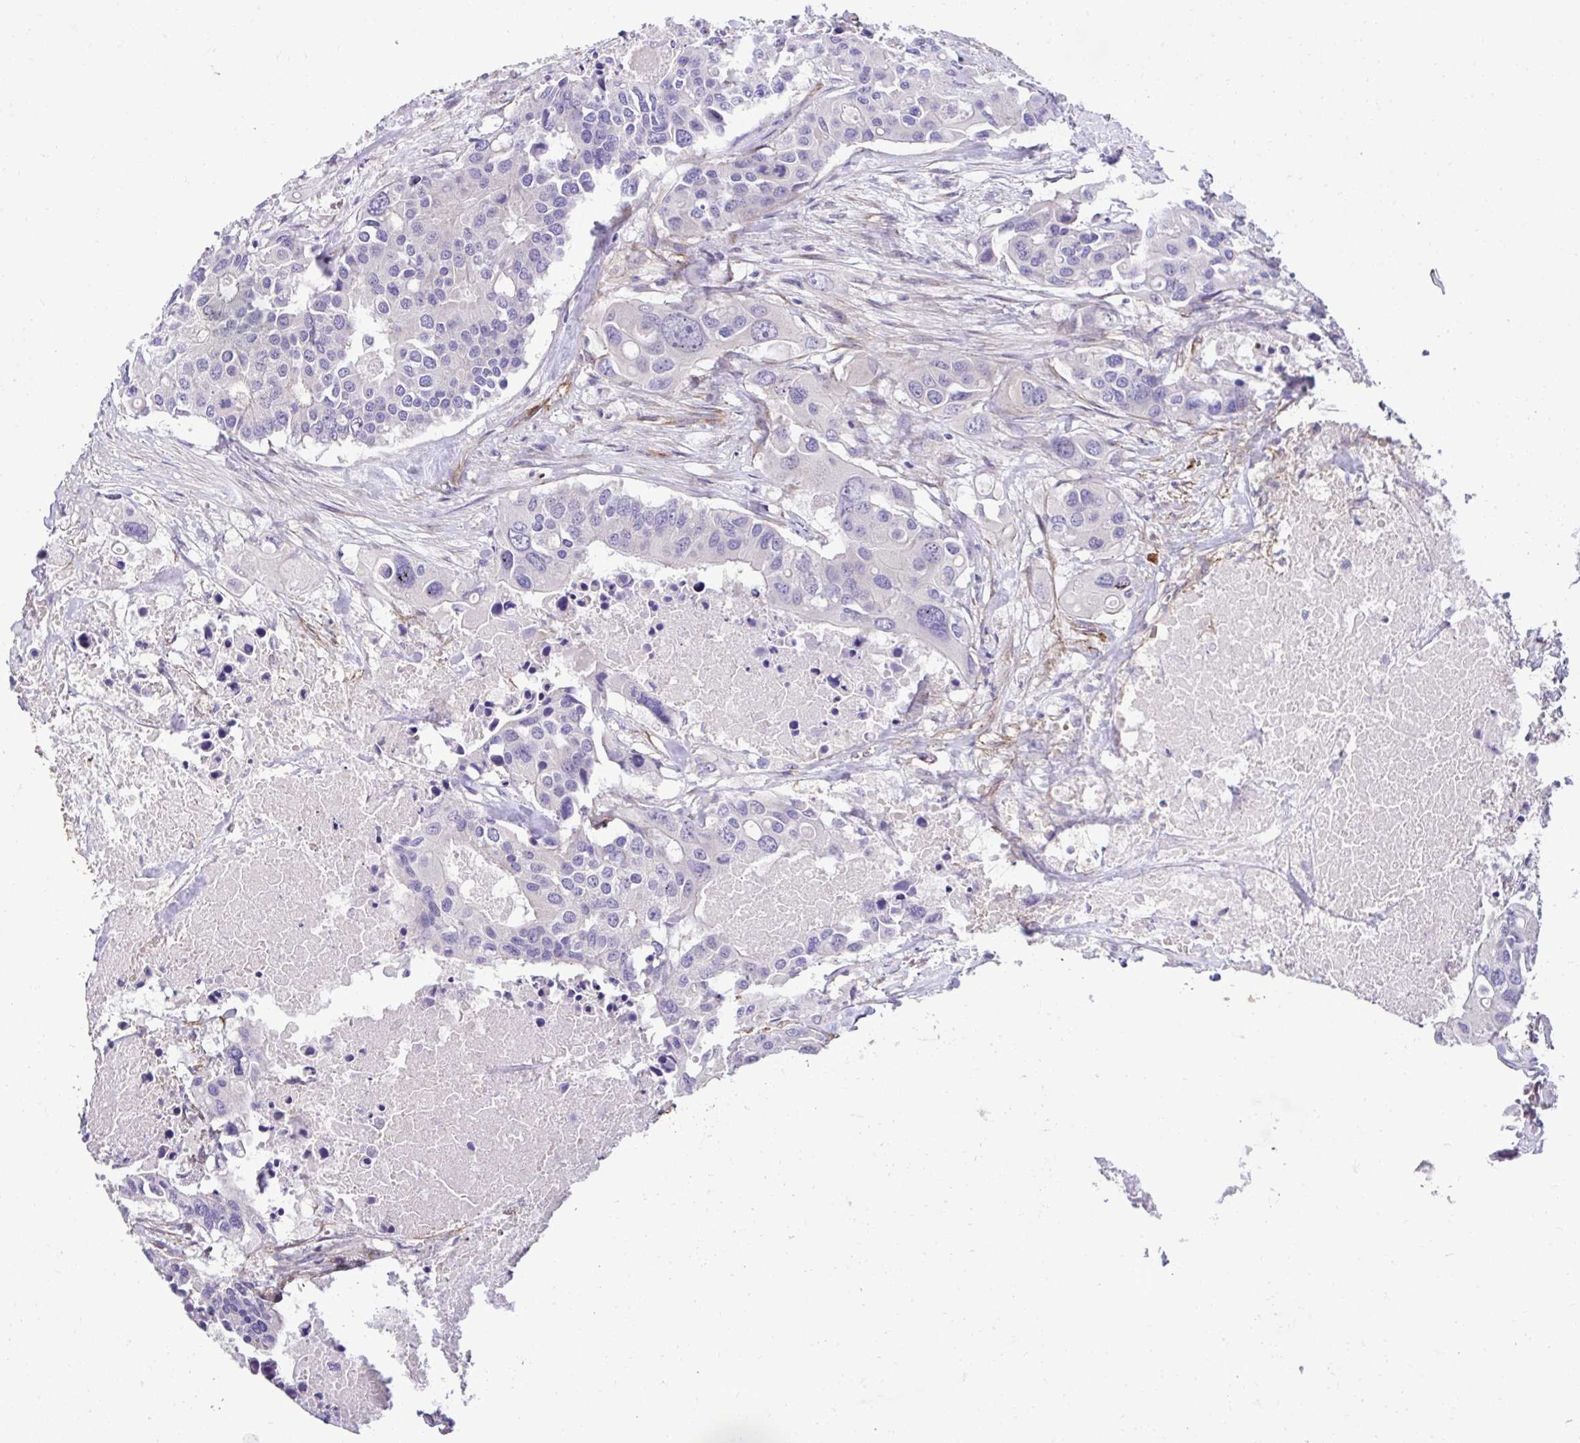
{"staining": {"intensity": "negative", "quantity": "none", "location": "none"}, "tissue": "colorectal cancer", "cell_type": "Tumor cells", "image_type": "cancer", "snomed": [{"axis": "morphology", "description": "Adenocarcinoma, NOS"}, {"axis": "topography", "description": "Colon"}], "caption": "Histopathology image shows no significant protein positivity in tumor cells of adenocarcinoma (colorectal). The staining was performed using DAB (3,3'-diaminobenzidine) to visualize the protein expression in brown, while the nuclei were stained in blue with hematoxylin (Magnification: 20x).", "gene": "TRIM52", "patient": {"sex": "male", "age": 77}}